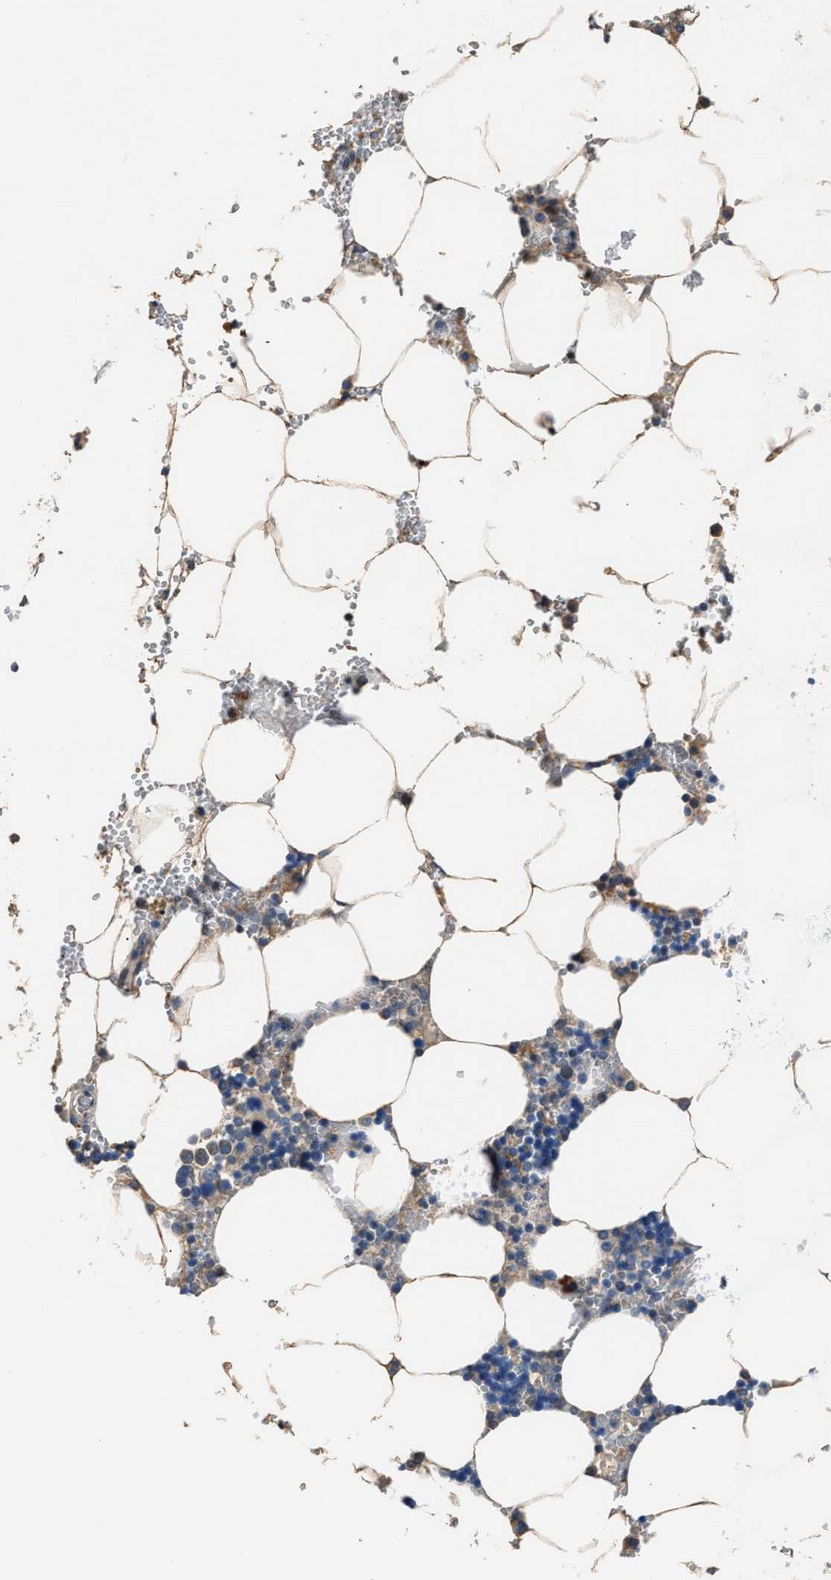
{"staining": {"intensity": "weak", "quantity": "<25%", "location": "cytoplasmic/membranous"}, "tissue": "bone marrow", "cell_type": "Hematopoietic cells", "image_type": "normal", "snomed": [{"axis": "morphology", "description": "Normal tissue, NOS"}, {"axis": "topography", "description": "Bone marrow"}], "caption": "This is an IHC photomicrograph of normal bone marrow. There is no staining in hematopoietic cells.", "gene": "DNAJC24", "patient": {"sex": "male", "age": 70}}